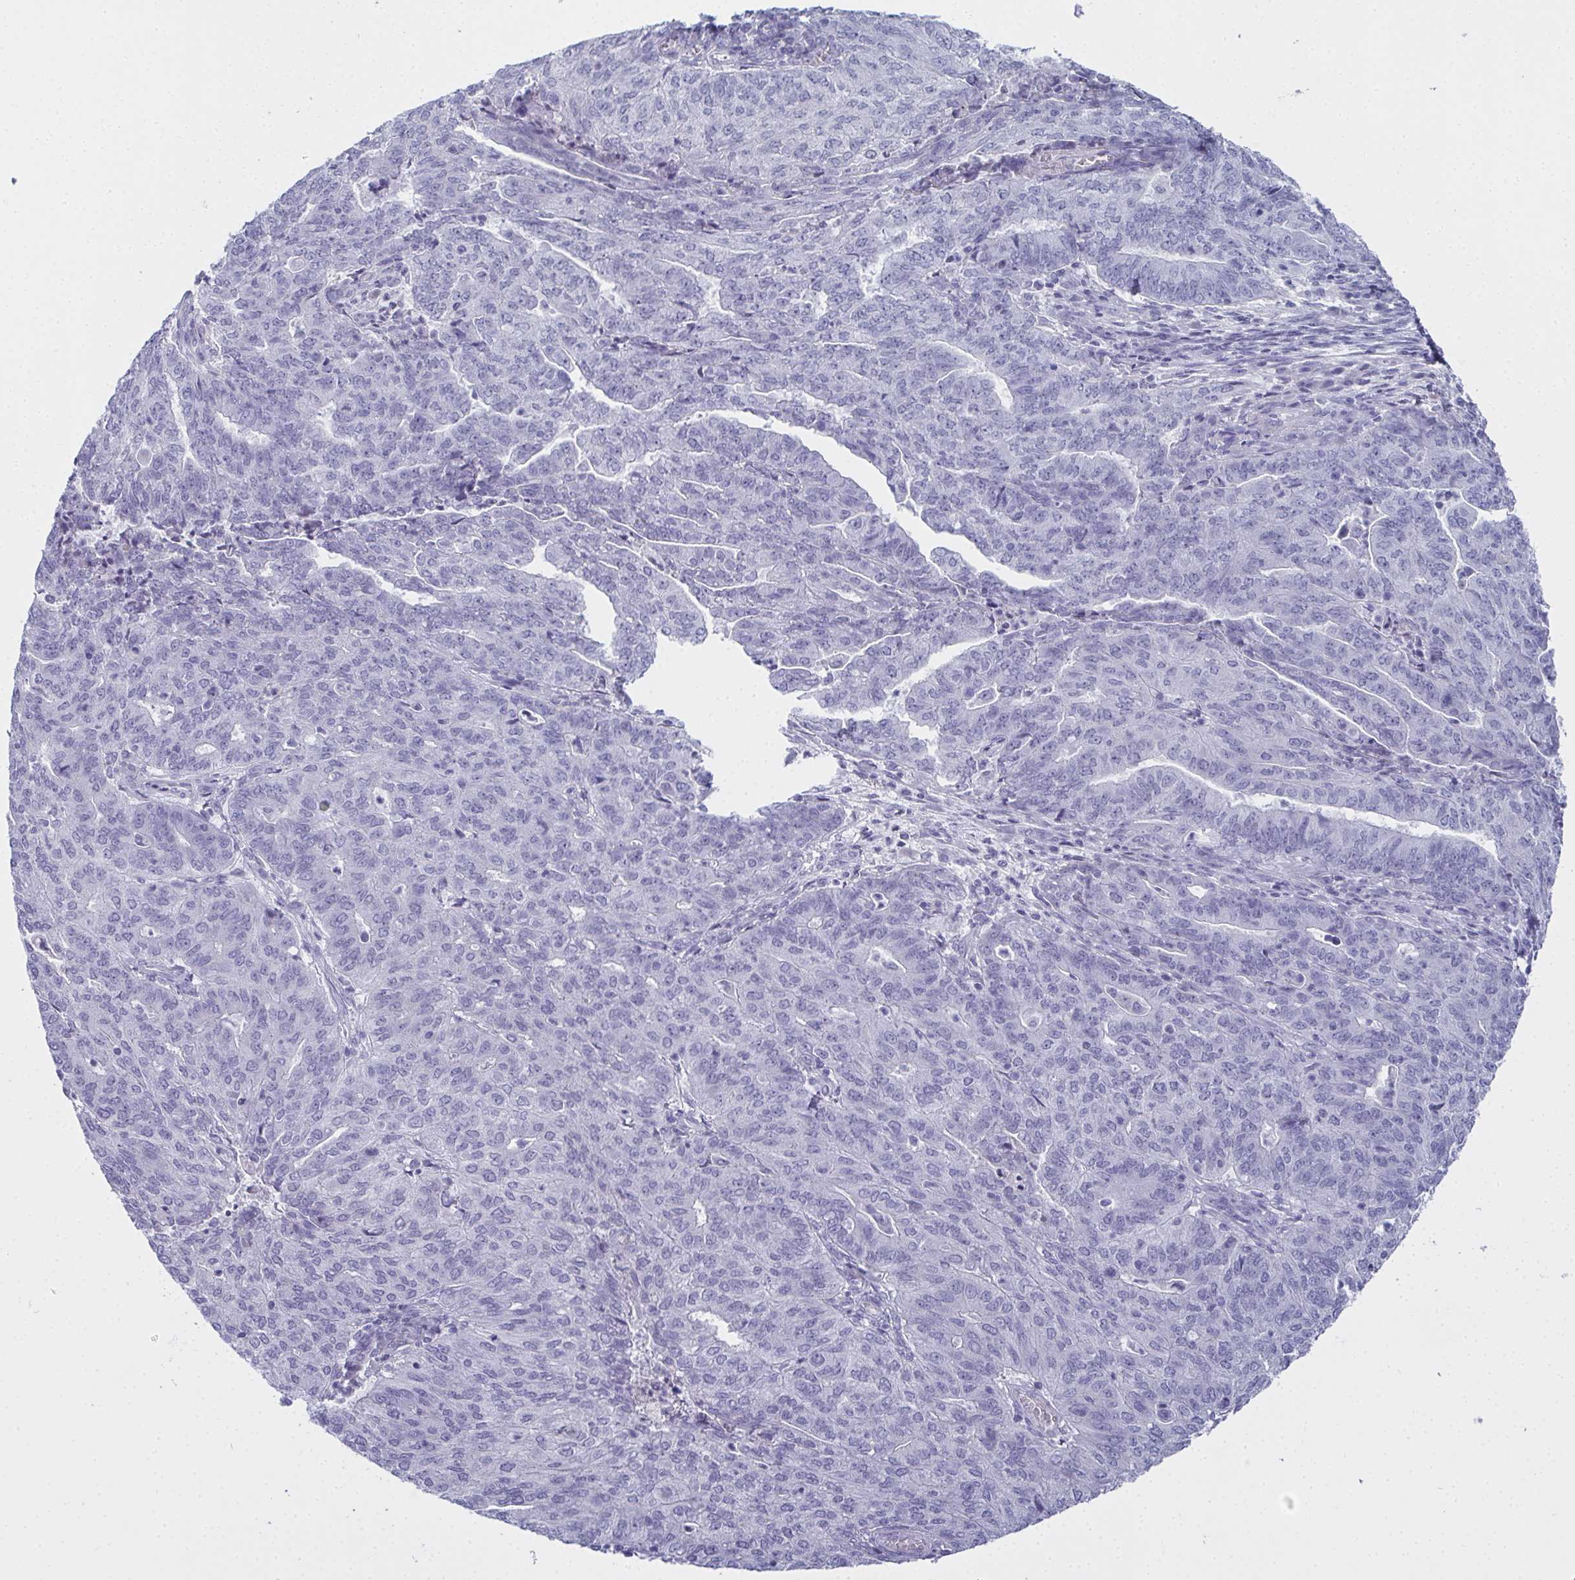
{"staining": {"intensity": "negative", "quantity": "none", "location": "none"}, "tissue": "endometrial cancer", "cell_type": "Tumor cells", "image_type": "cancer", "snomed": [{"axis": "morphology", "description": "Adenocarcinoma, NOS"}, {"axis": "topography", "description": "Endometrium"}], "caption": "Image shows no significant protein positivity in tumor cells of endometrial cancer. The staining is performed using DAB brown chromogen with nuclei counter-stained in using hematoxylin.", "gene": "SLC36A2", "patient": {"sex": "female", "age": 82}}